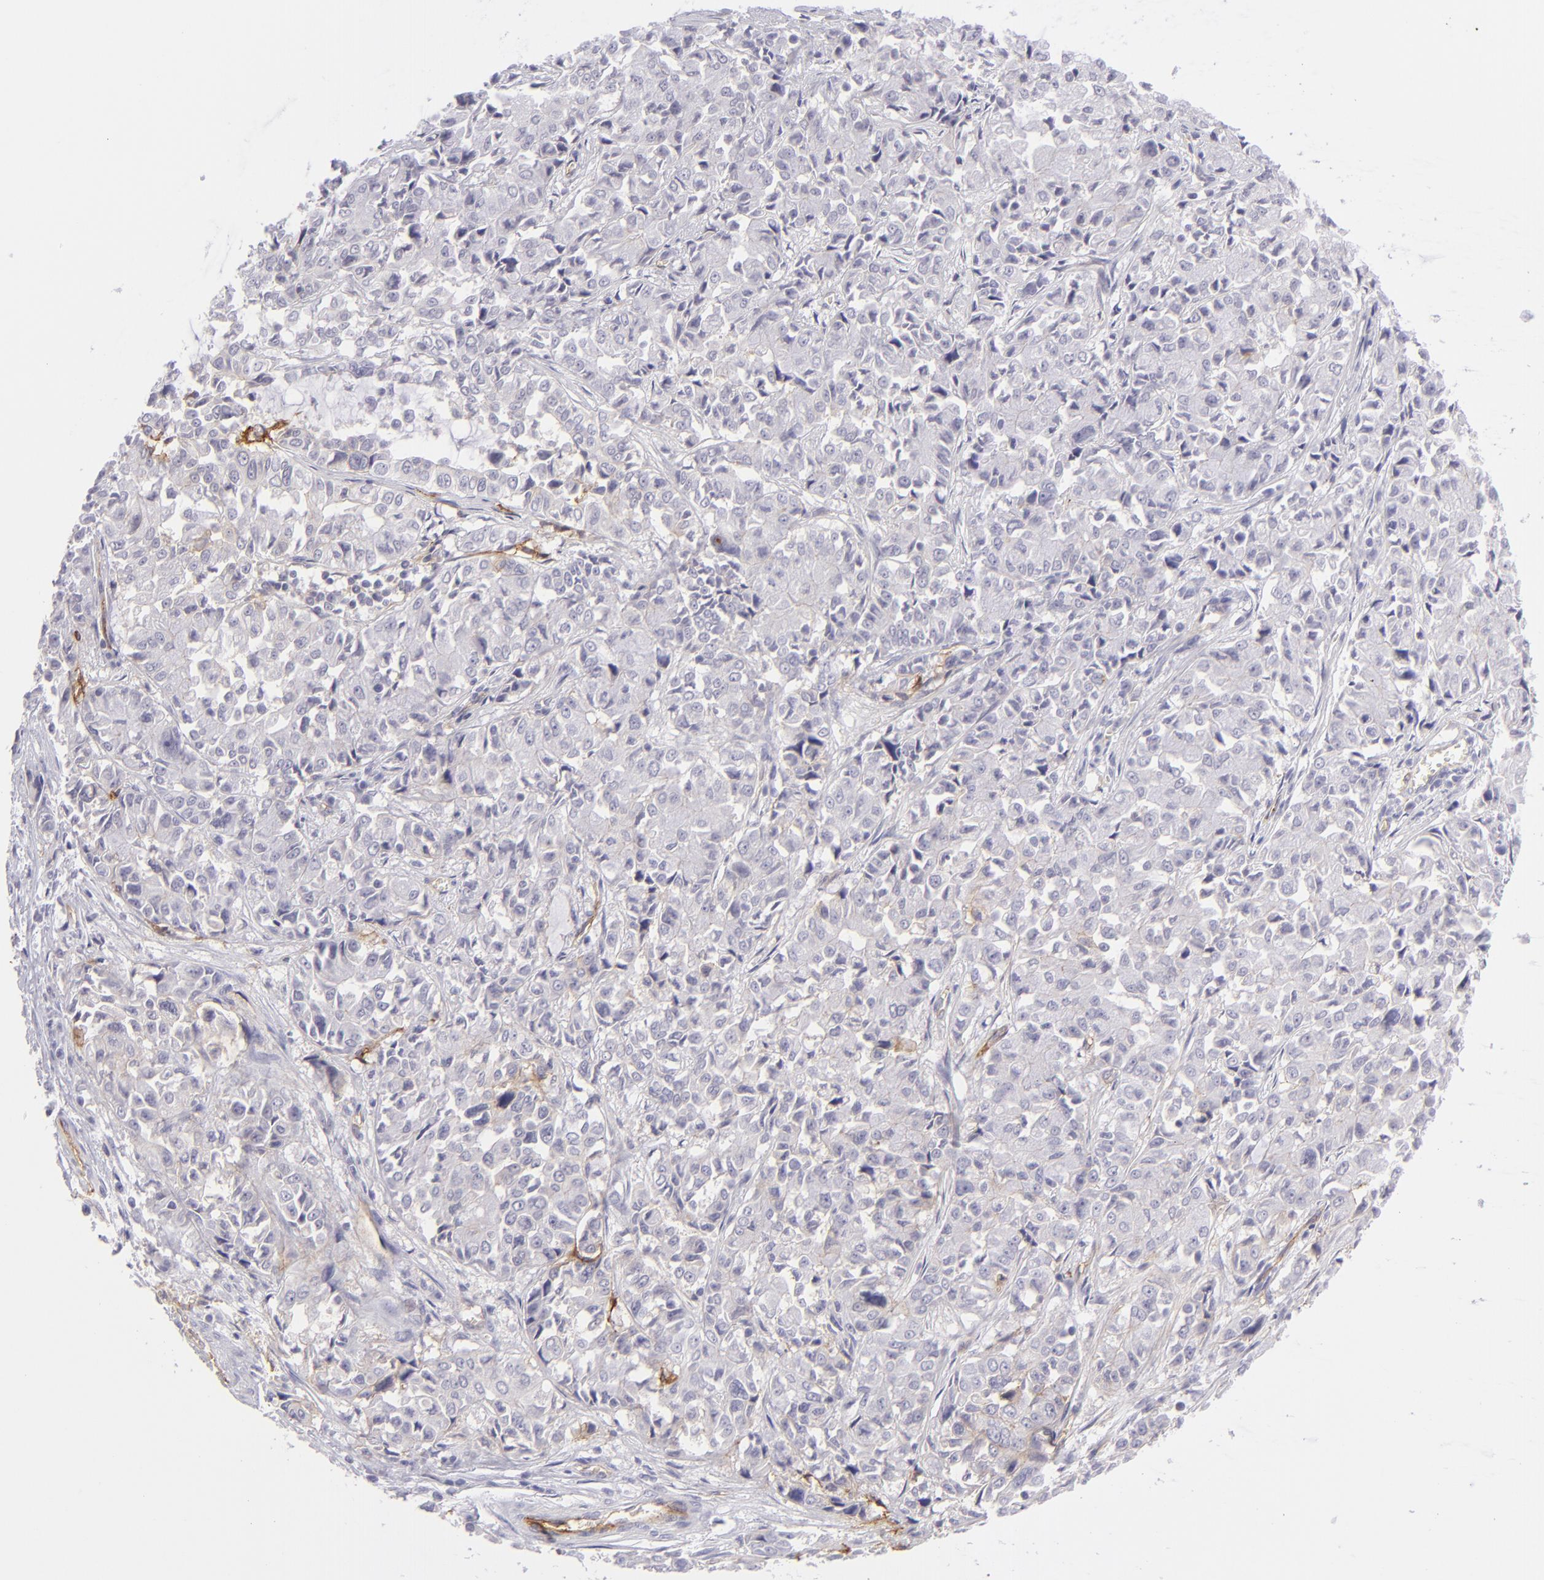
{"staining": {"intensity": "negative", "quantity": "none", "location": "none"}, "tissue": "pancreatic cancer", "cell_type": "Tumor cells", "image_type": "cancer", "snomed": [{"axis": "morphology", "description": "Adenocarcinoma, NOS"}, {"axis": "topography", "description": "Pancreas"}], "caption": "Photomicrograph shows no protein expression in tumor cells of pancreatic cancer (adenocarcinoma) tissue.", "gene": "THBD", "patient": {"sex": "female", "age": 52}}